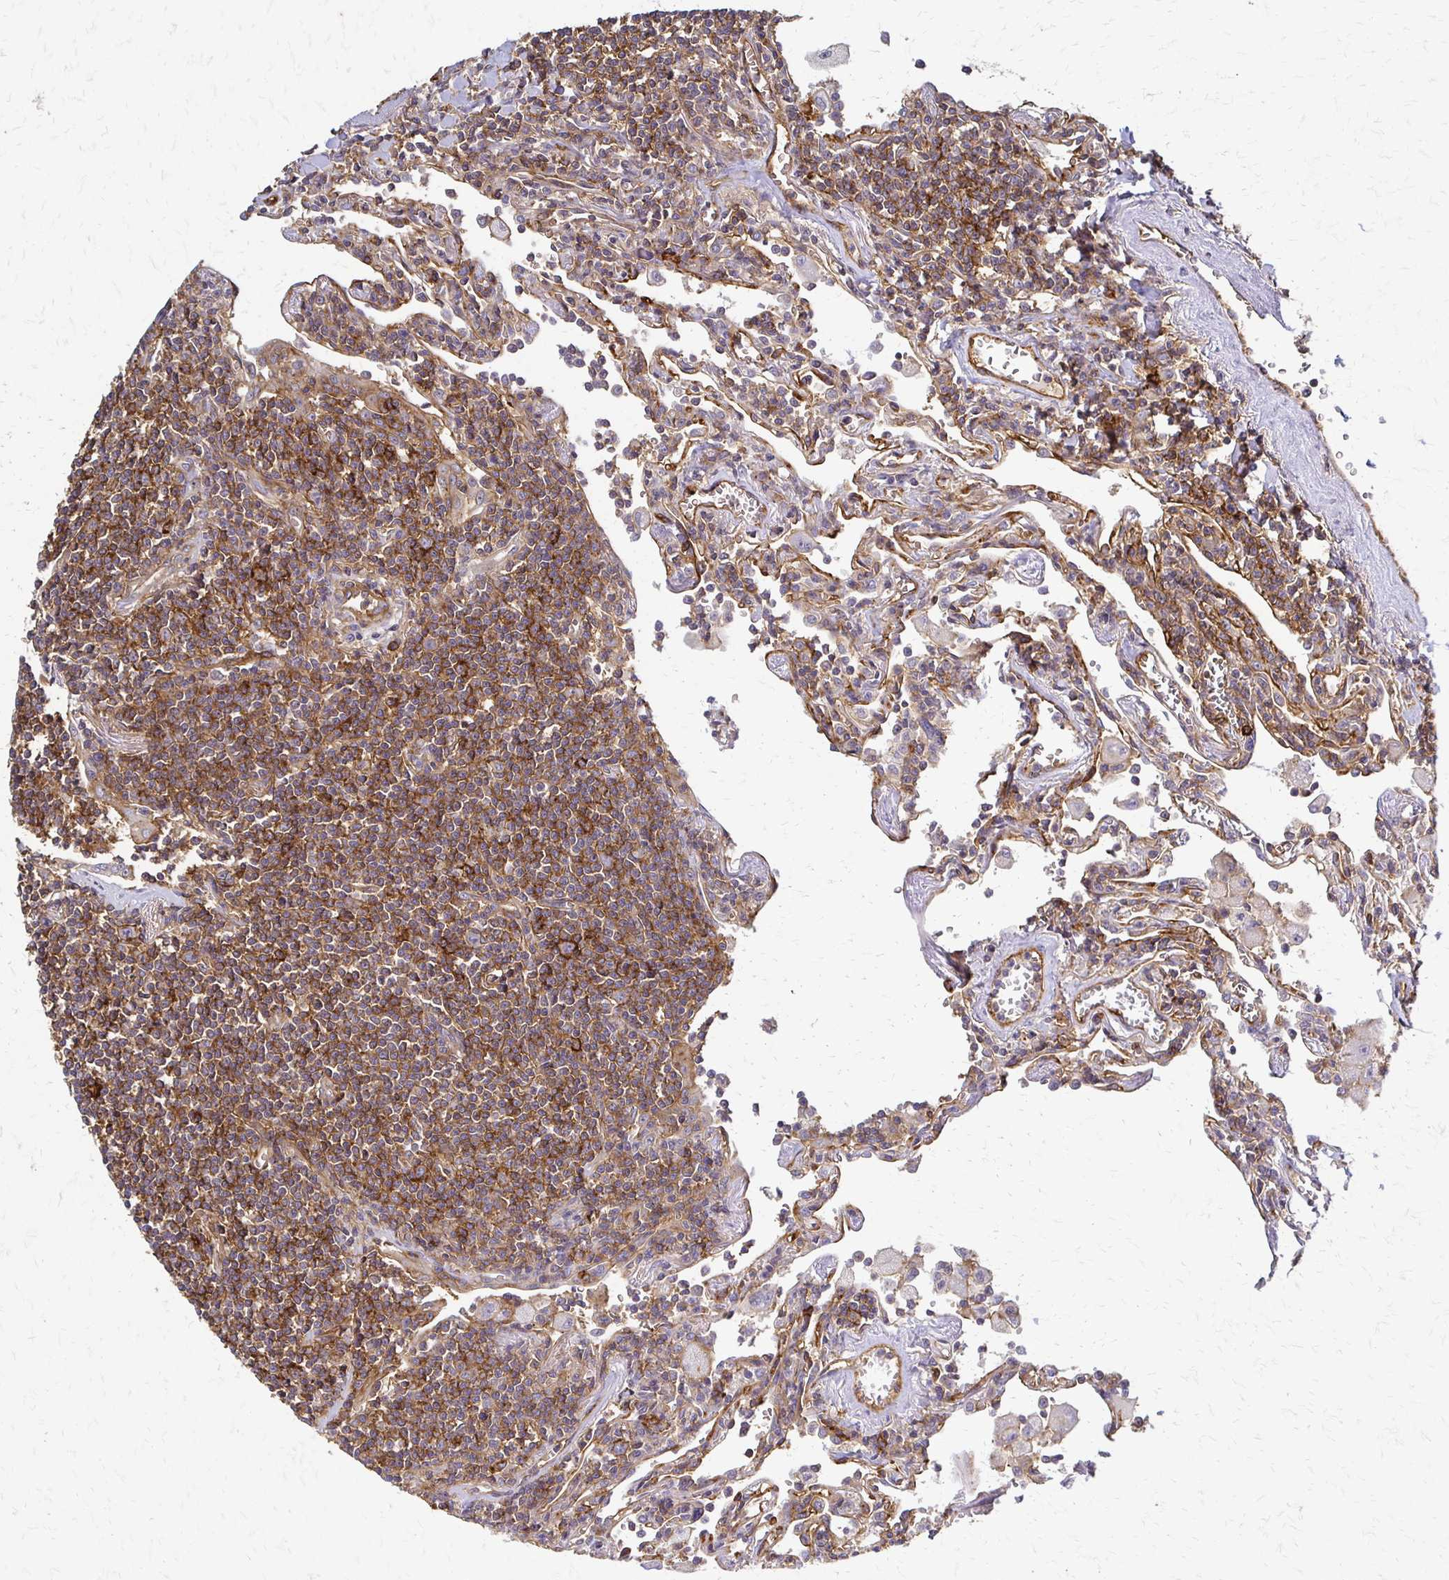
{"staining": {"intensity": "moderate", "quantity": ">75%", "location": "cytoplasmic/membranous"}, "tissue": "lymphoma", "cell_type": "Tumor cells", "image_type": "cancer", "snomed": [{"axis": "morphology", "description": "Malignant lymphoma, non-Hodgkin's type, Low grade"}, {"axis": "topography", "description": "Lung"}], "caption": "Human low-grade malignant lymphoma, non-Hodgkin's type stained with a brown dye displays moderate cytoplasmic/membranous positive positivity in about >75% of tumor cells.", "gene": "SLC9A9", "patient": {"sex": "female", "age": 71}}